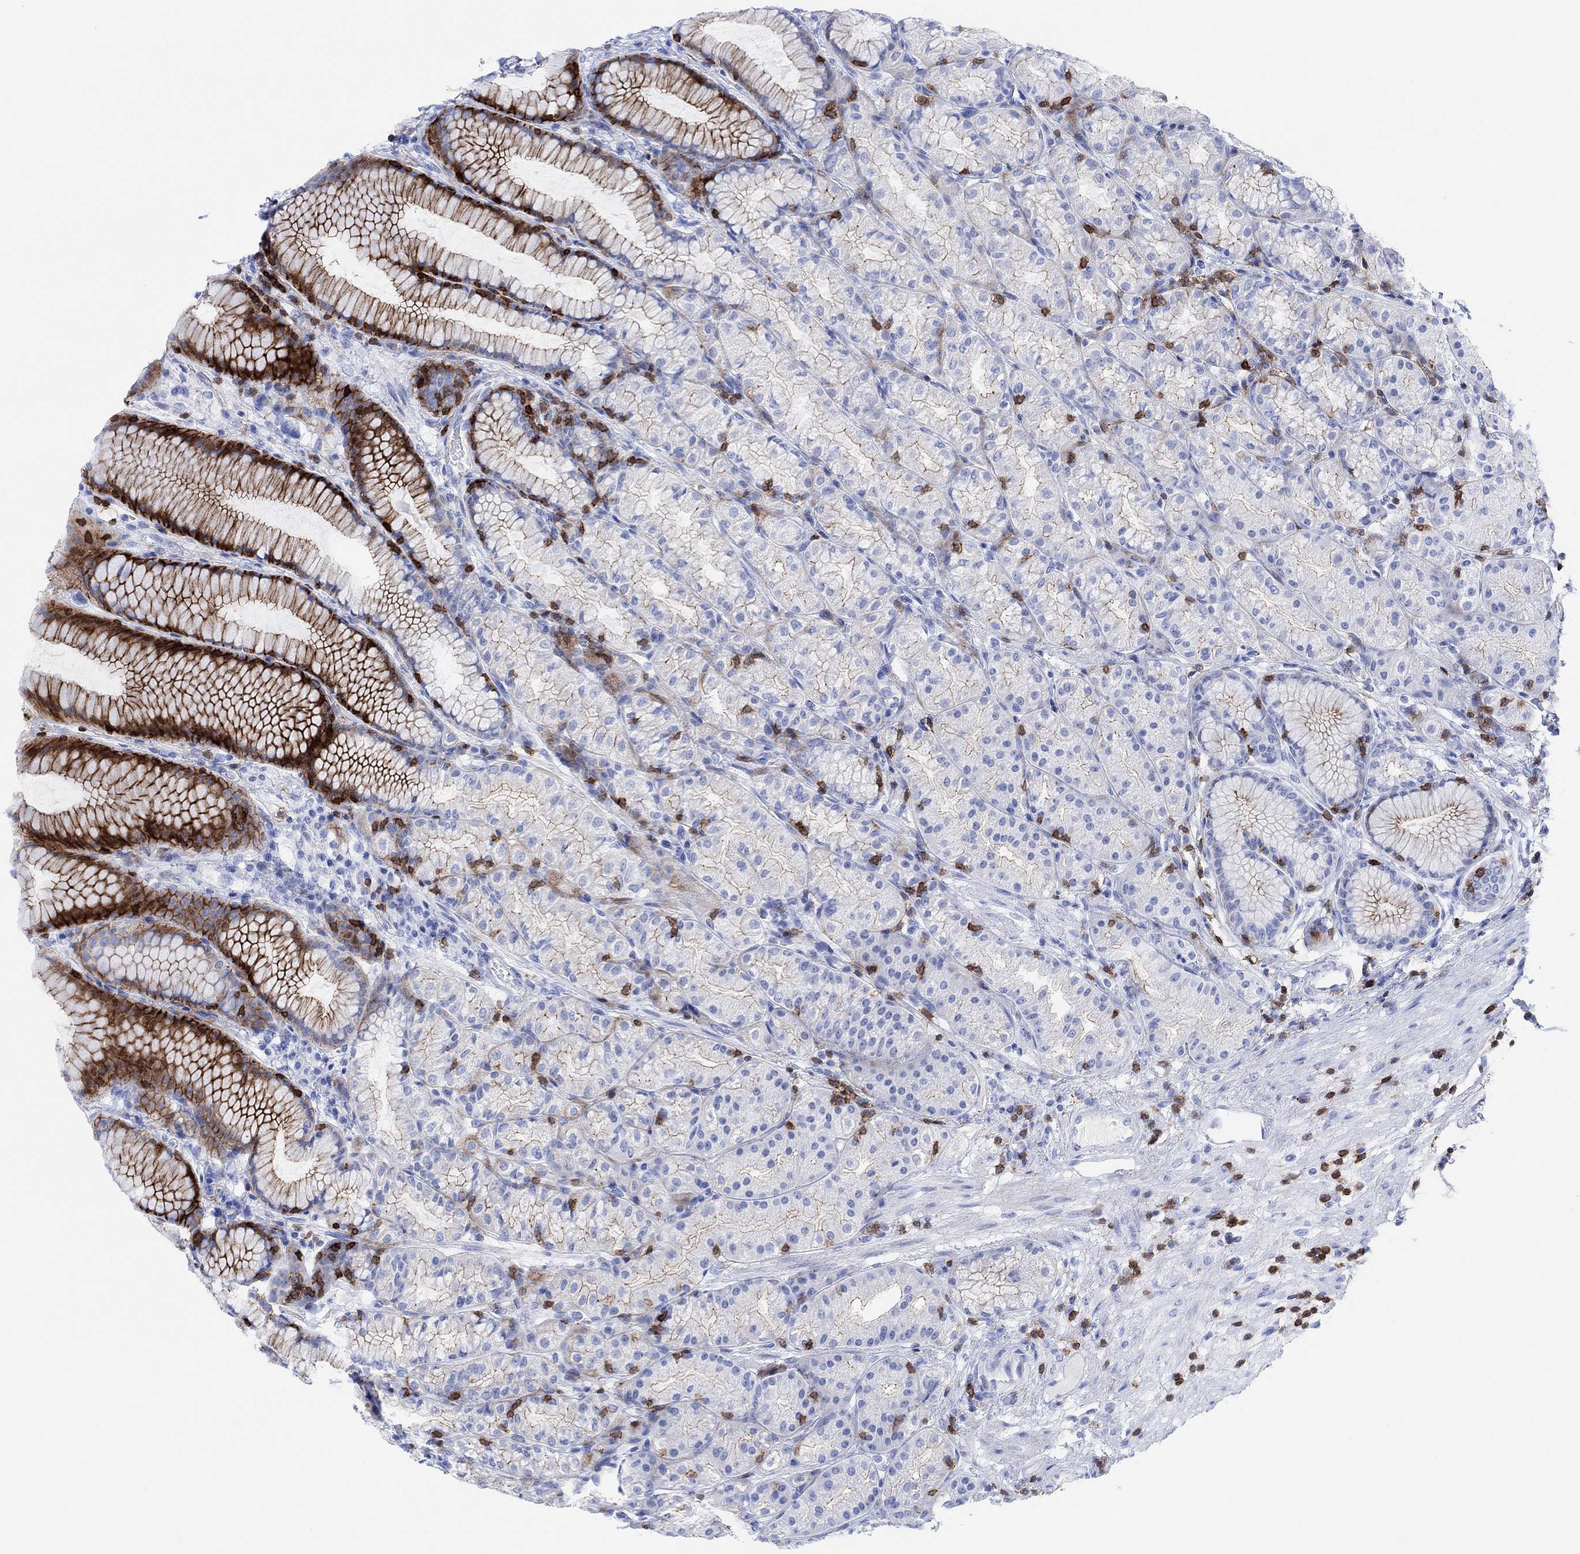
{"staining": {"intensity": "strong", "quantity": "<25%", "location": "cytoplasmic/membranous"}, "tissue": "stomach", "cell_type": "Glandular cells", "image_type": "normal", "snomed": [{"axis": "morphology", "description": "Normal tissue, NOS"}, {"axis": "morphology", "description": "Adenocarcinoma, NOS"}, {"axis": "topography", "description": "Stomach"}], "caption": "Stomach stained with a brown dye reveals strong cytoplasmic/membranous positive expression in about <25% of glandular cells.", "gene": "GPR65", "patient": {"sex": "female", "age": 79}}